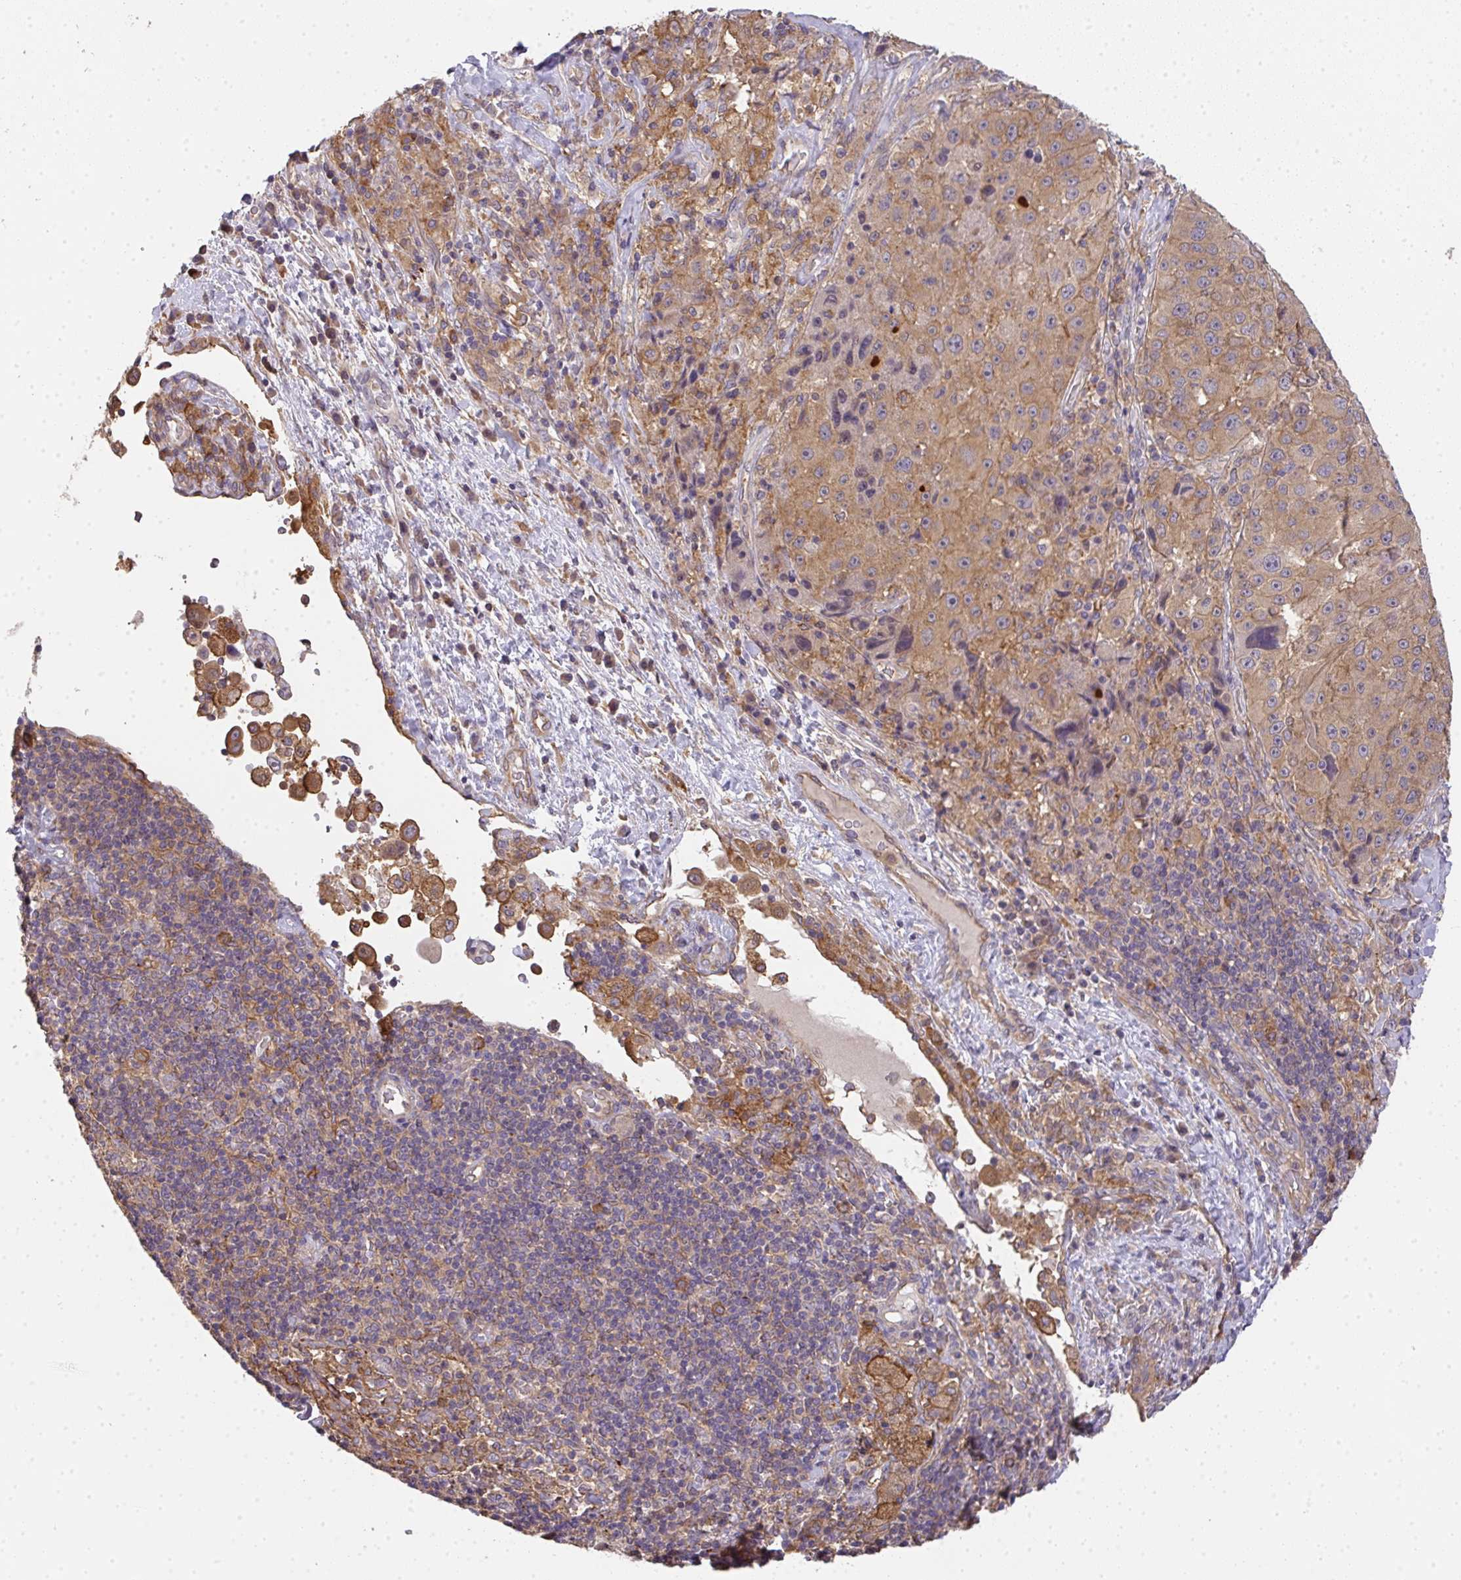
{"staining": {"intensity": "moderate", "quantity": ">75%", "location": "cytoplasmic/membranous"}, "tissue": "melanoma", "cell_type": "Tumor cells", "image_type": "cancer", "snomed": [{"axis": "morphology", "description": "Malignant melanoma, Metastatic site"}, {"axis": "topography", "description": "Lymph node"}], "caption": "Human melanoma stained with a protein marker demonstrates moderate staining in tumor cells.", "gene": "EEF1AKMT1", "patient": {"sex": "male", "age": 62}}